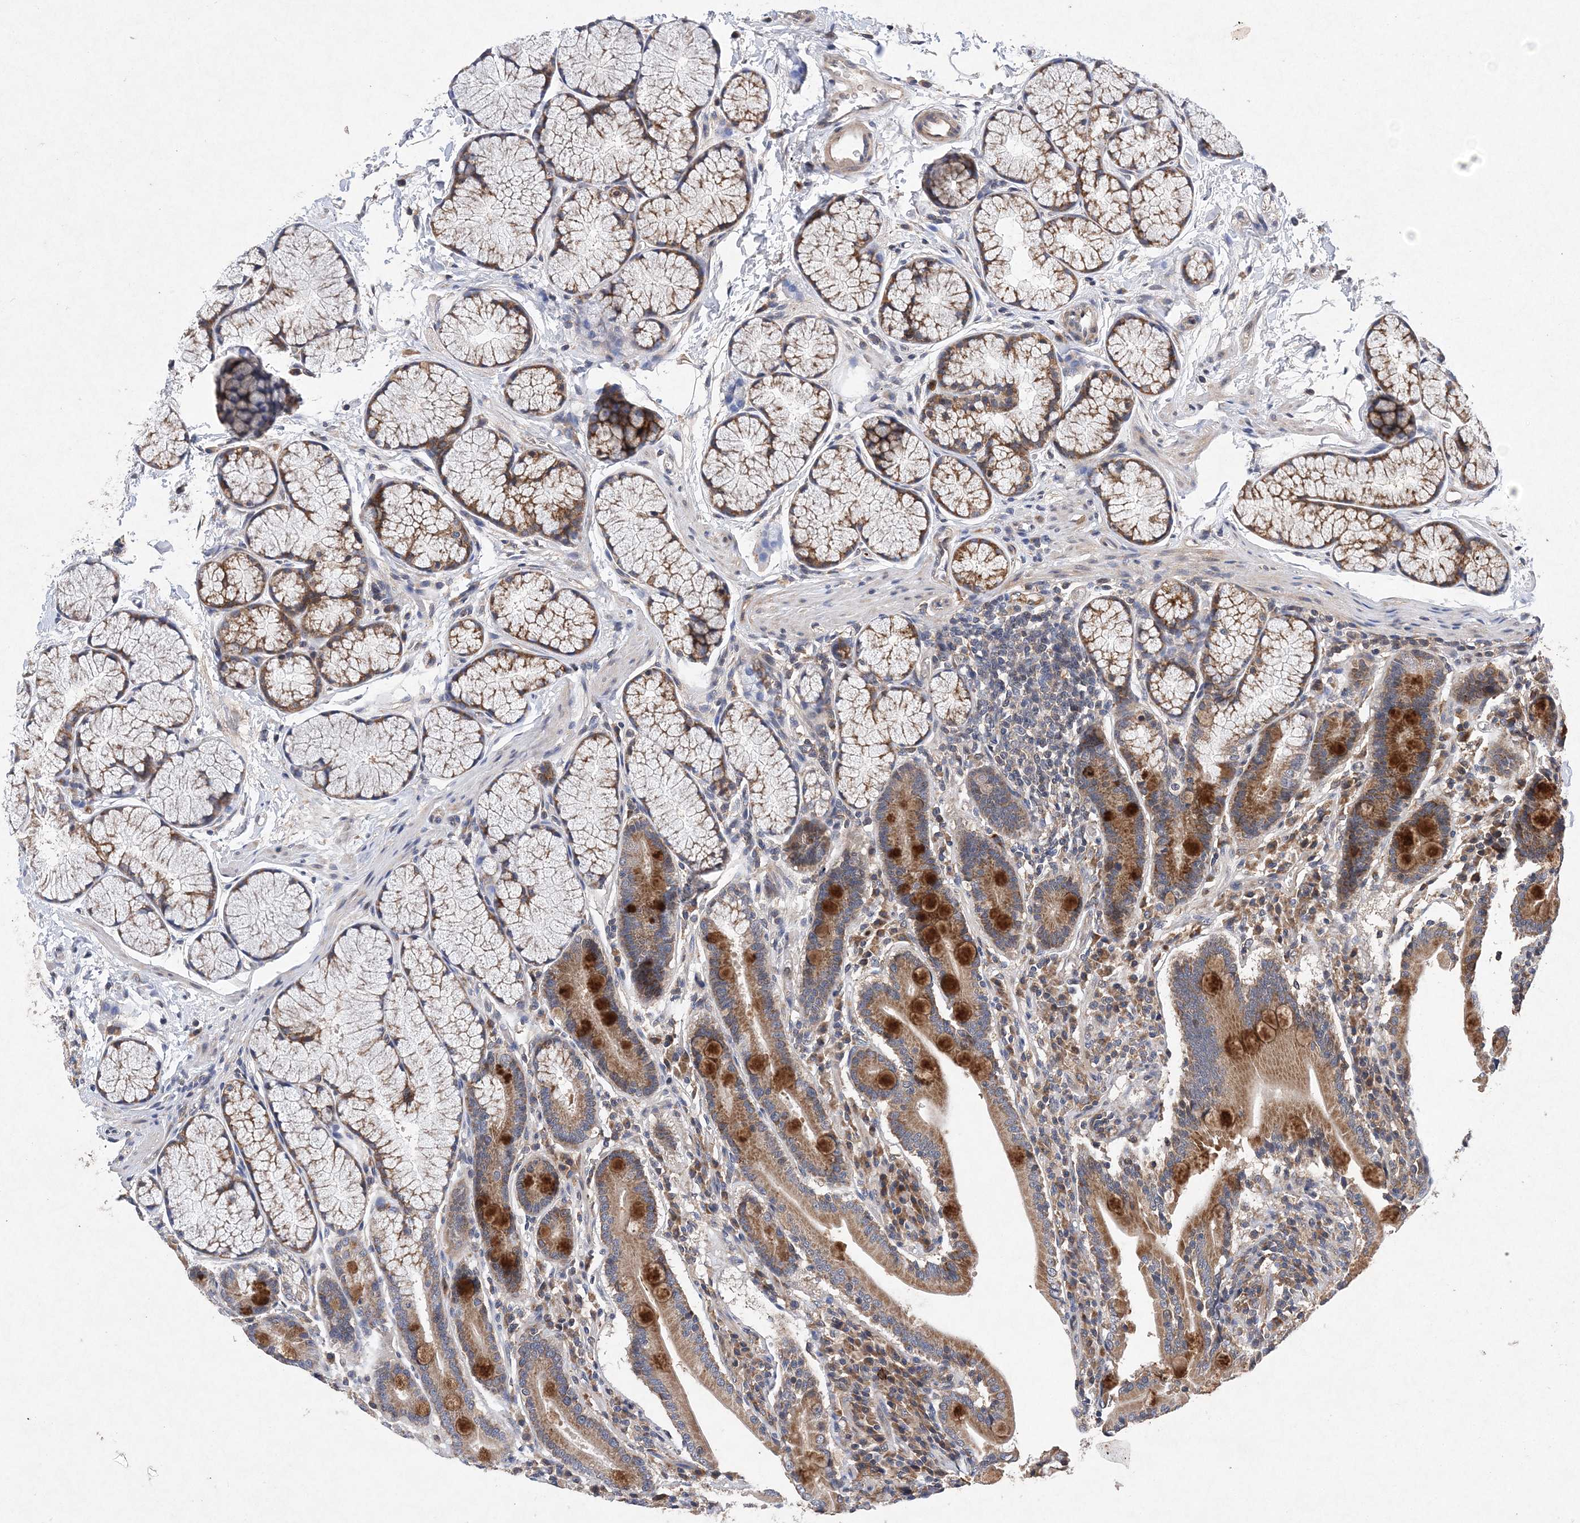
{"staining": {"intensity": "moderate", "quantity": ">75%", "location": "cytoplasmic/membranous"}, "tissue": "duodenum", "cell_type": "Glandular cells", "image_type": "normal", "snomed": [{"axis": "morphology", "description": "Normal tissue, NOS"}, {"axis": "topography", "description": "Duodenum"}], "caption": "The image displays immunohistochemical staining of normal duodenum. There is moderate cytoplasmic/membranous expression is appreciated in about >75% of glandular cells. The protein of interest is shown in brown color, while the nuclei are stained blue.", "gene": "PROSER1", "patient": {"sex": "male", "age": 35}}